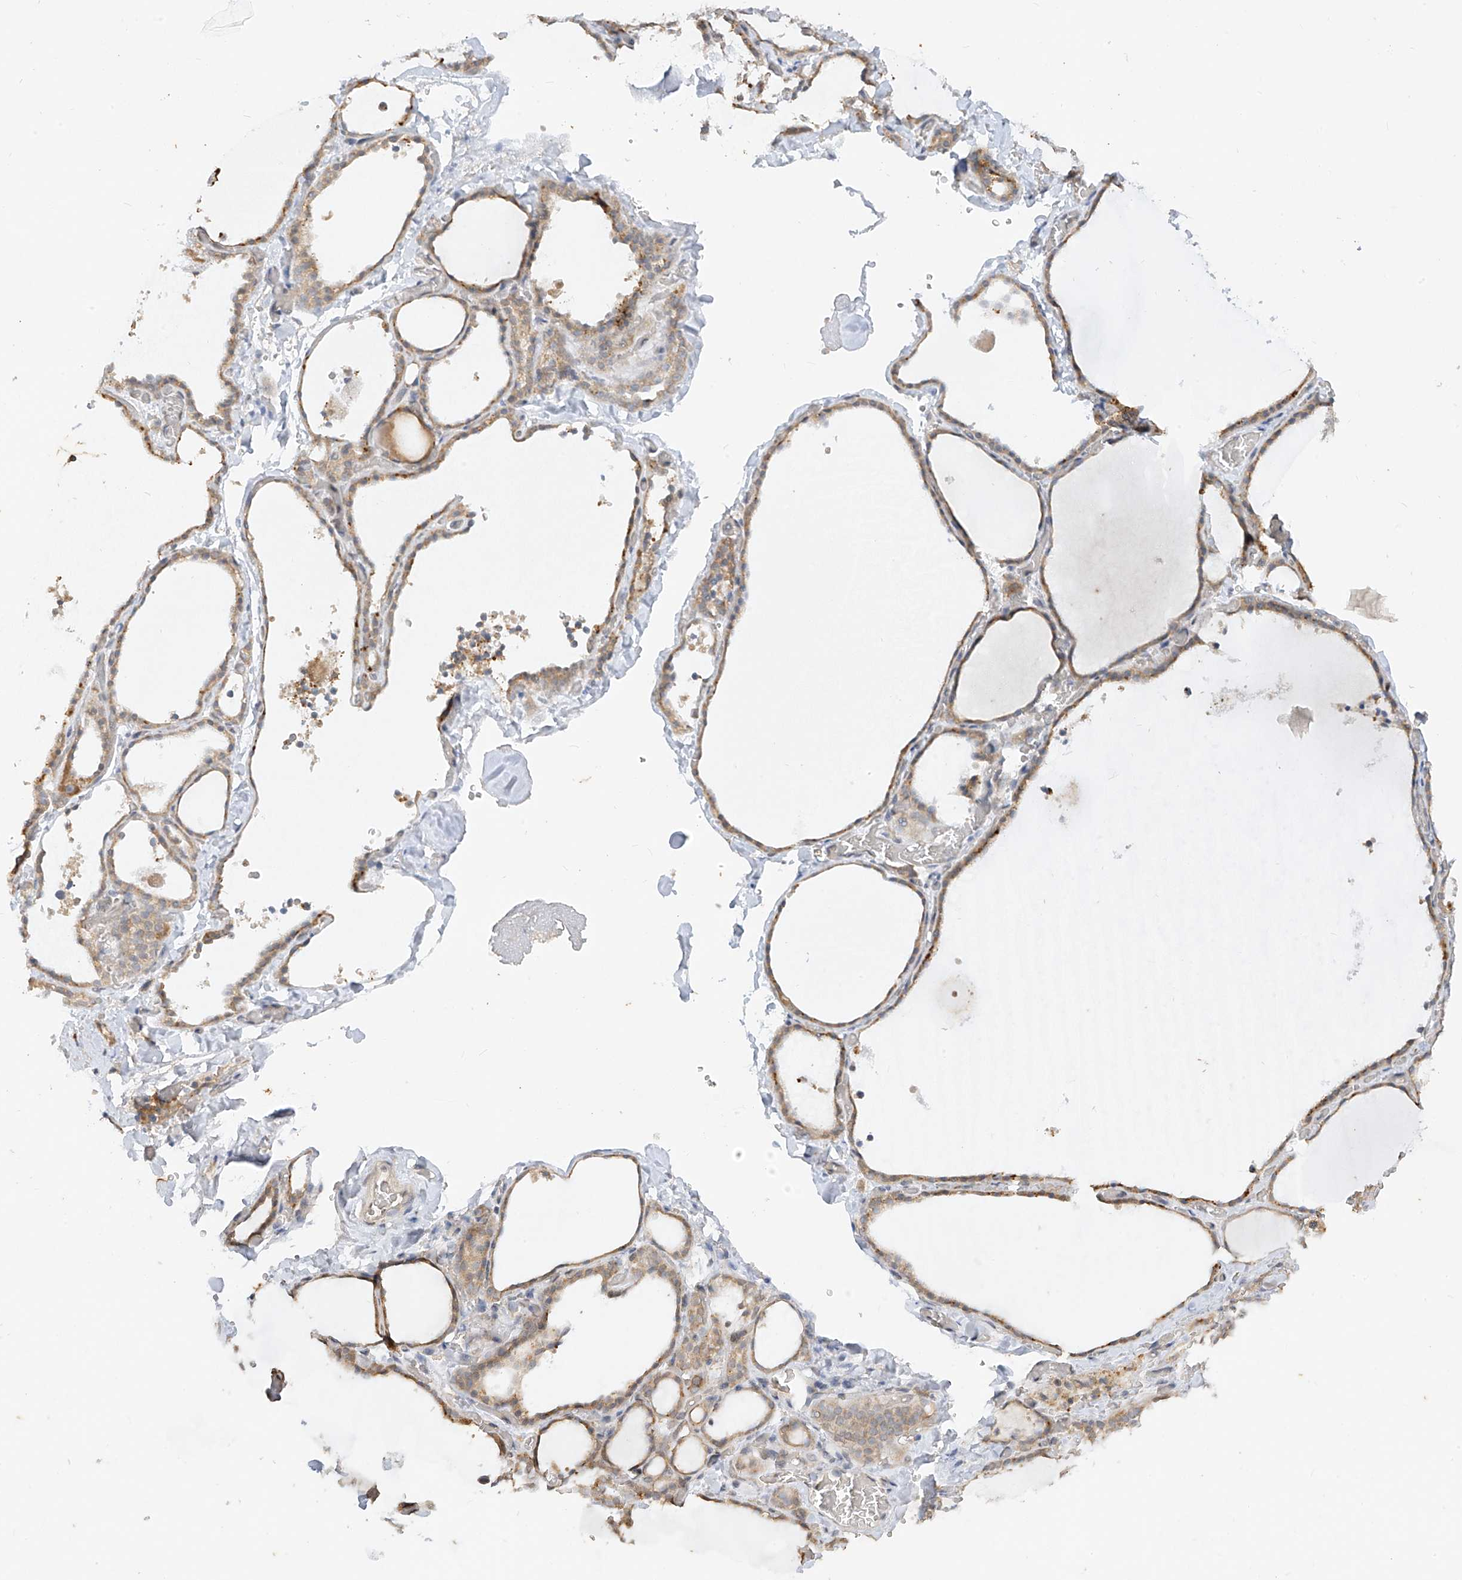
{"staining": {"intensity": "weak", "quantity": ">75%", "location": "cytoplasmic/membranous"}, "tissue": "thyroid gland", "cell_type": "Glandular cells", "image_type": "normal", "snomed": [{"axis": "morphology", "description": "Normal tissue, NOS"}, {"axis": "topography", "description": "Thyroid gland"}], "caption": "High-power microscopy captured an immunohistochemistry micrograph of normal thyroid gland, revealing weak cytoplasmic/membranous positivity in about >75% of glandular cells.", "gene": "MTUS2", "patient": {"sex": "female", "age": 22}}